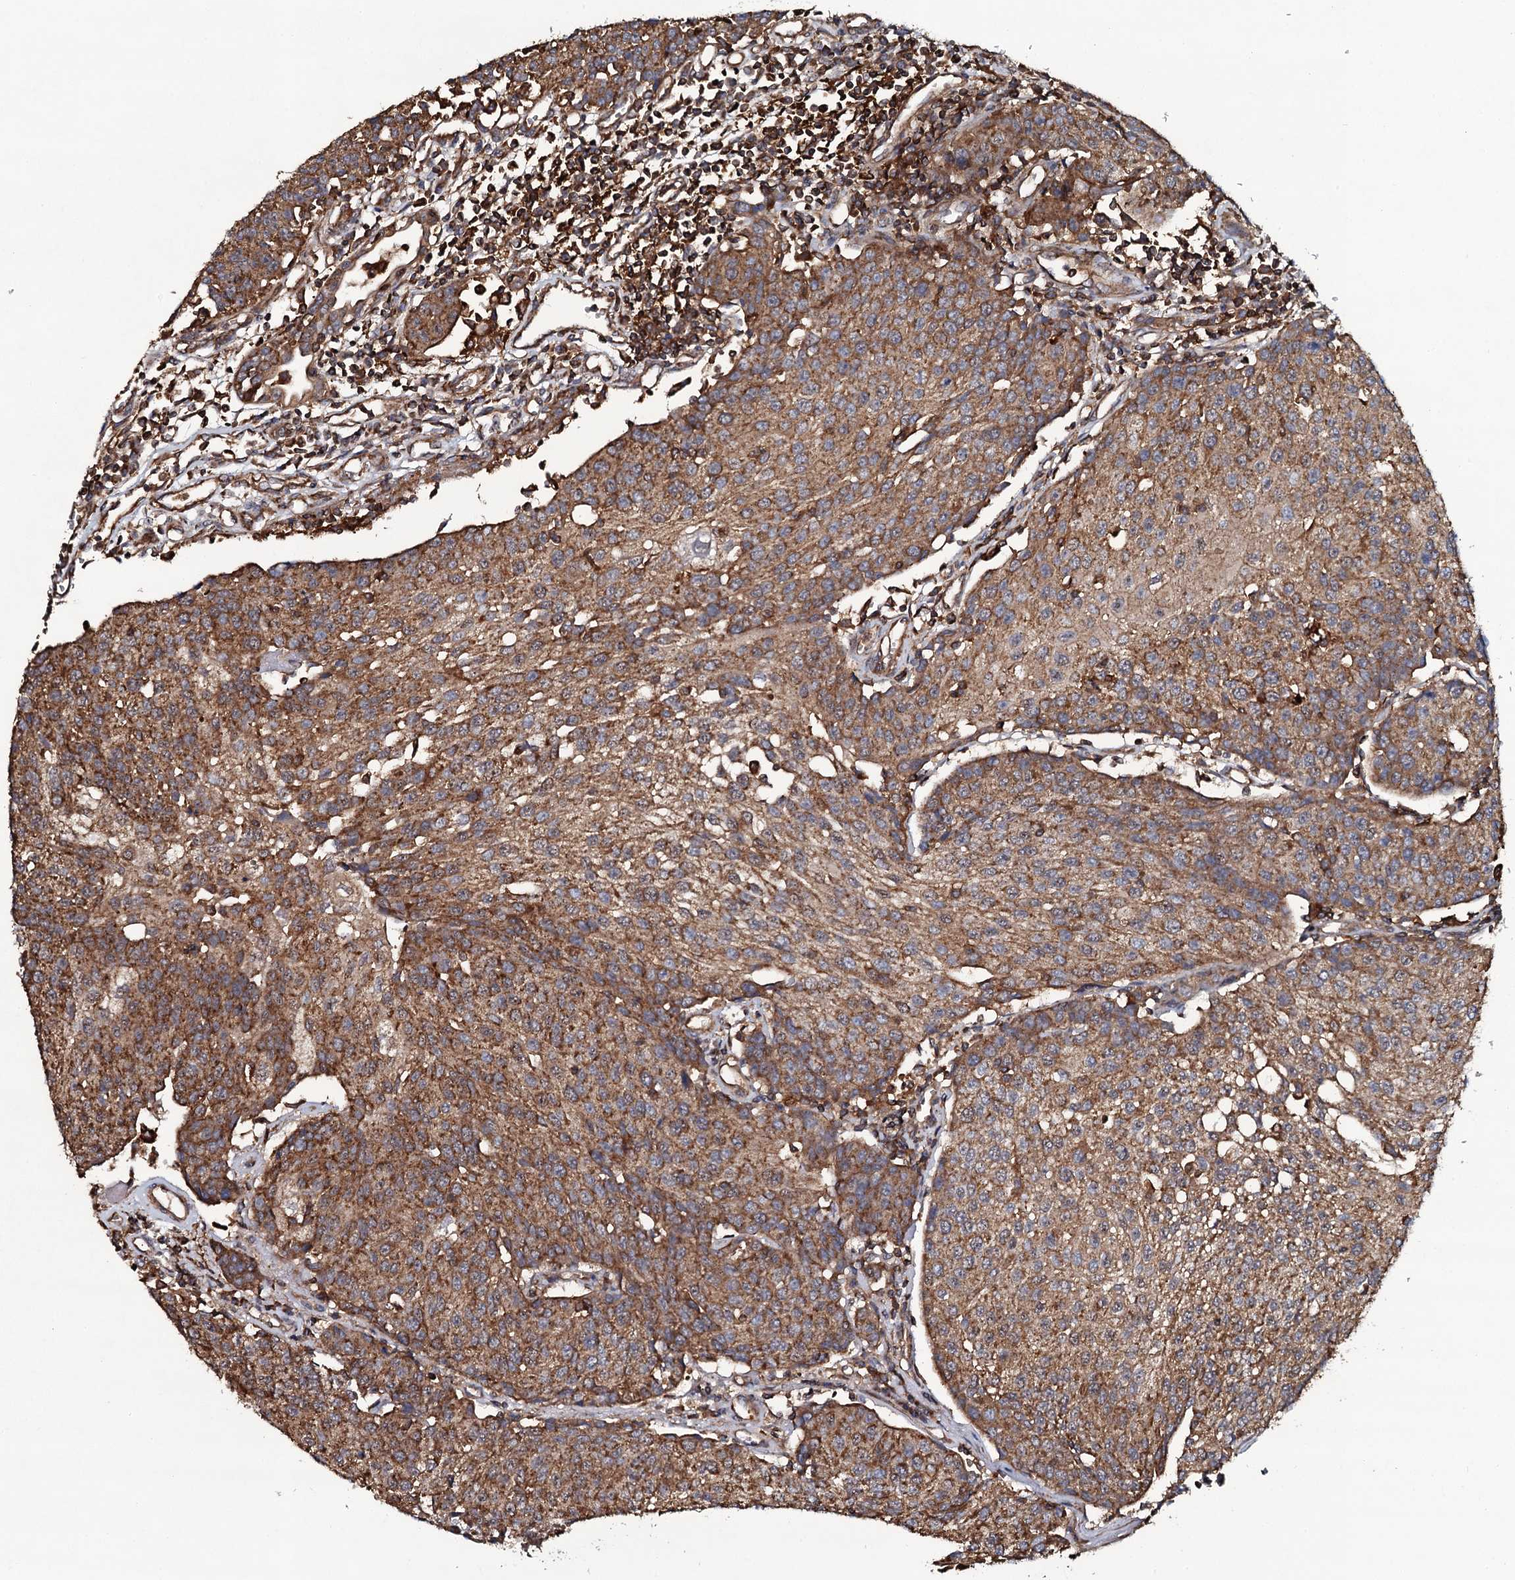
{"staining": {"intensity": "moderate", "quantity": ">75%", "location": "cytoplasmic/membranous"}, "tissue": "urothelial cancer", "cell_type": "Tumor cells", "image_type": "cancer", "snomed": [{"axis": "morphology", "description": "Urothelial carcinoma, High grade"}, {"axis": "topography", "description": "Urinary bladder"}], "caption": "A photomicrograph showing moderate cytoplasmic/membranous staining in approximately >75% of tumor cells in urothelial carcinoma (high-grade), as visualized by brown immunohistochemical staining.", "gene": "VWA8", "patient": {"sex": "female", "age": 85}}